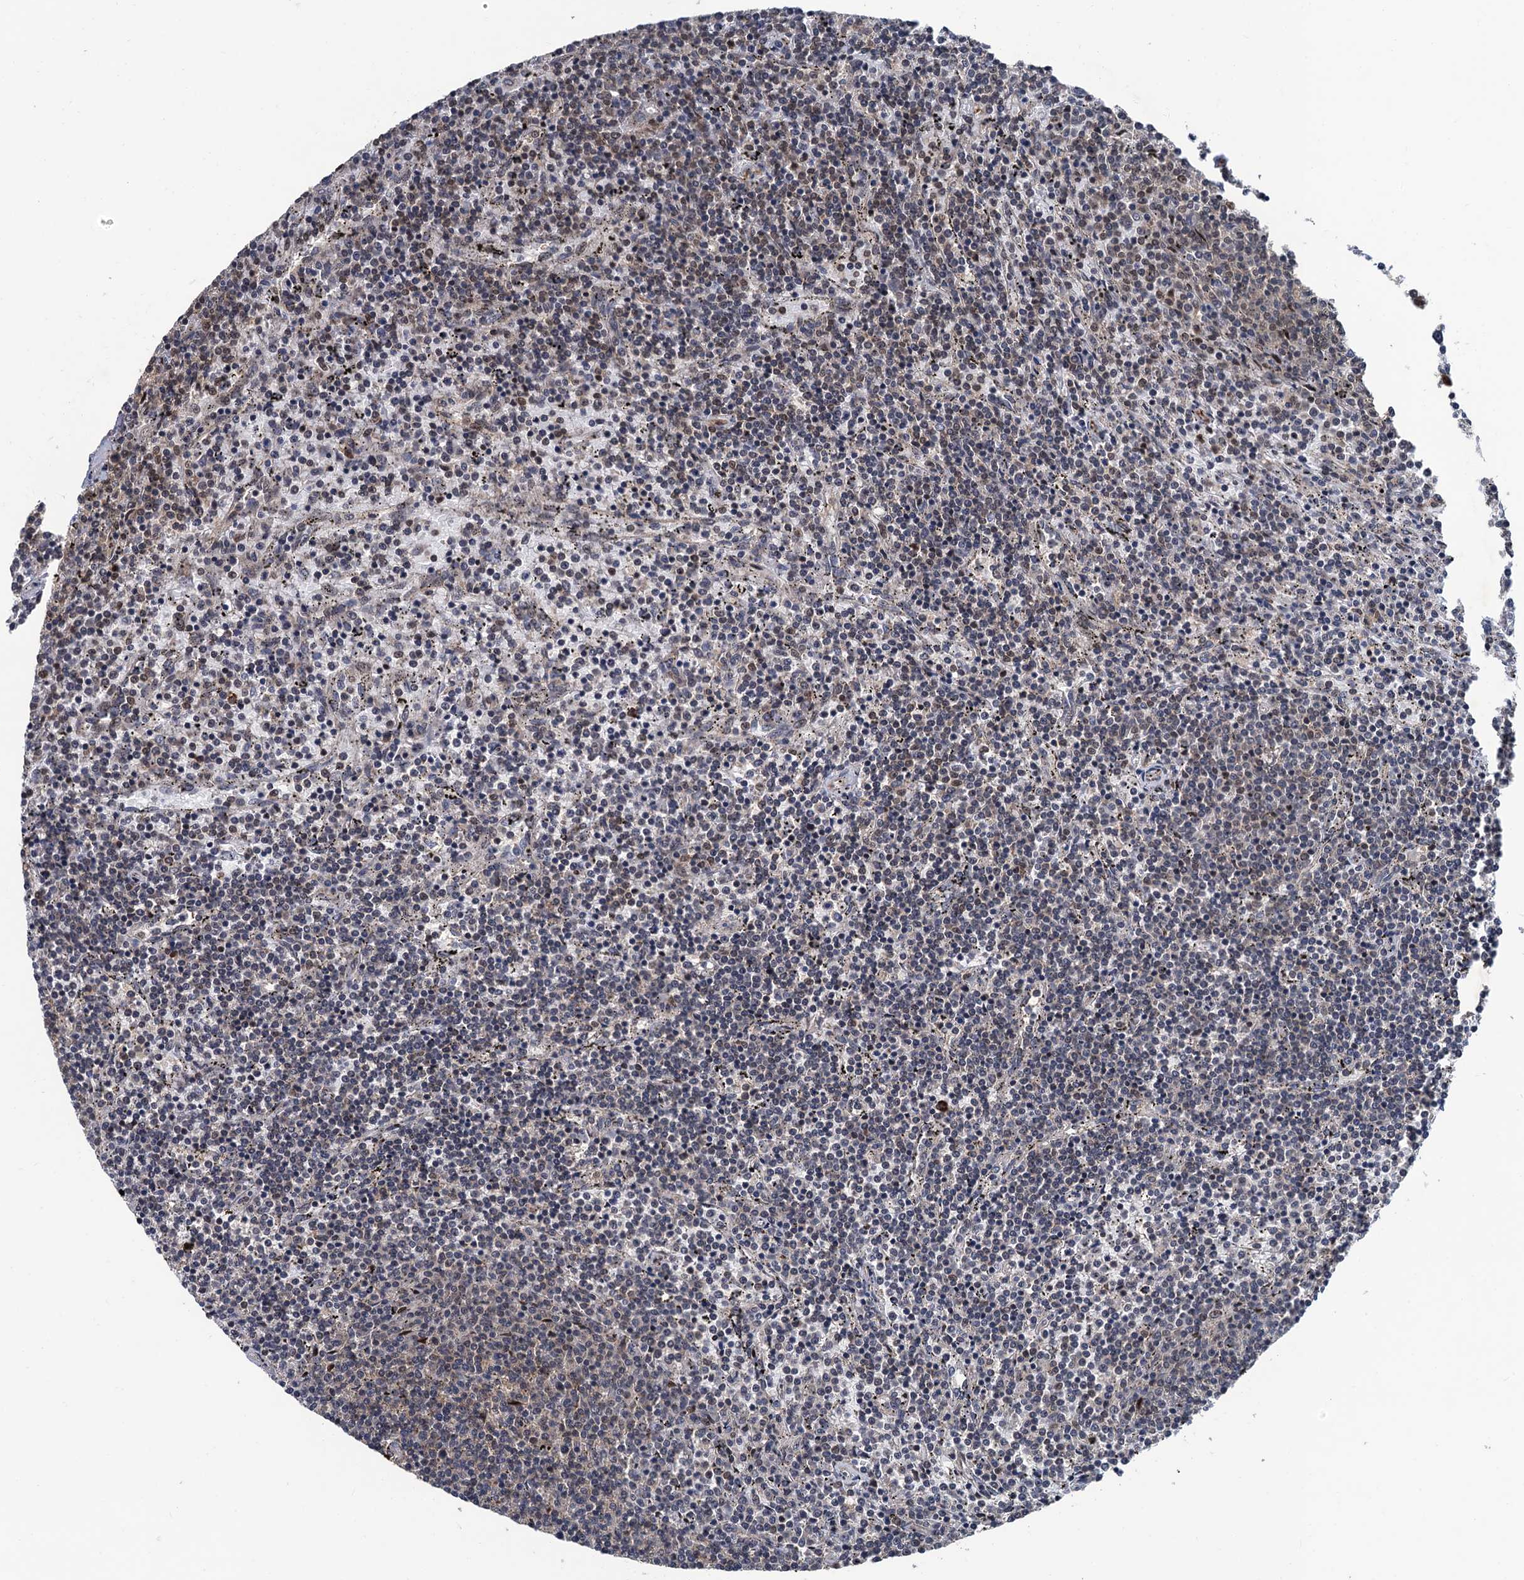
{"staining": {"intensity": "moderate", "quantity": "<25%", "location": "nuclear"}, "tissue": "lymphoma", "cell_type": "Tumor cells", "image_type": "cancer", "snomed": [{"axis": "morphology", "description": "Malignant lymphoma, non-Hodgkin's type, Low grade"}, {"axis": "topography", "description": "Spleen"}], "caption": "Lymphoma stained for a protein (brown) displays moderate nuclear positive expression in about <25% of tumor cells.", "gene": "RASSF4", "patient": {"sex": "female", "age": 50}}